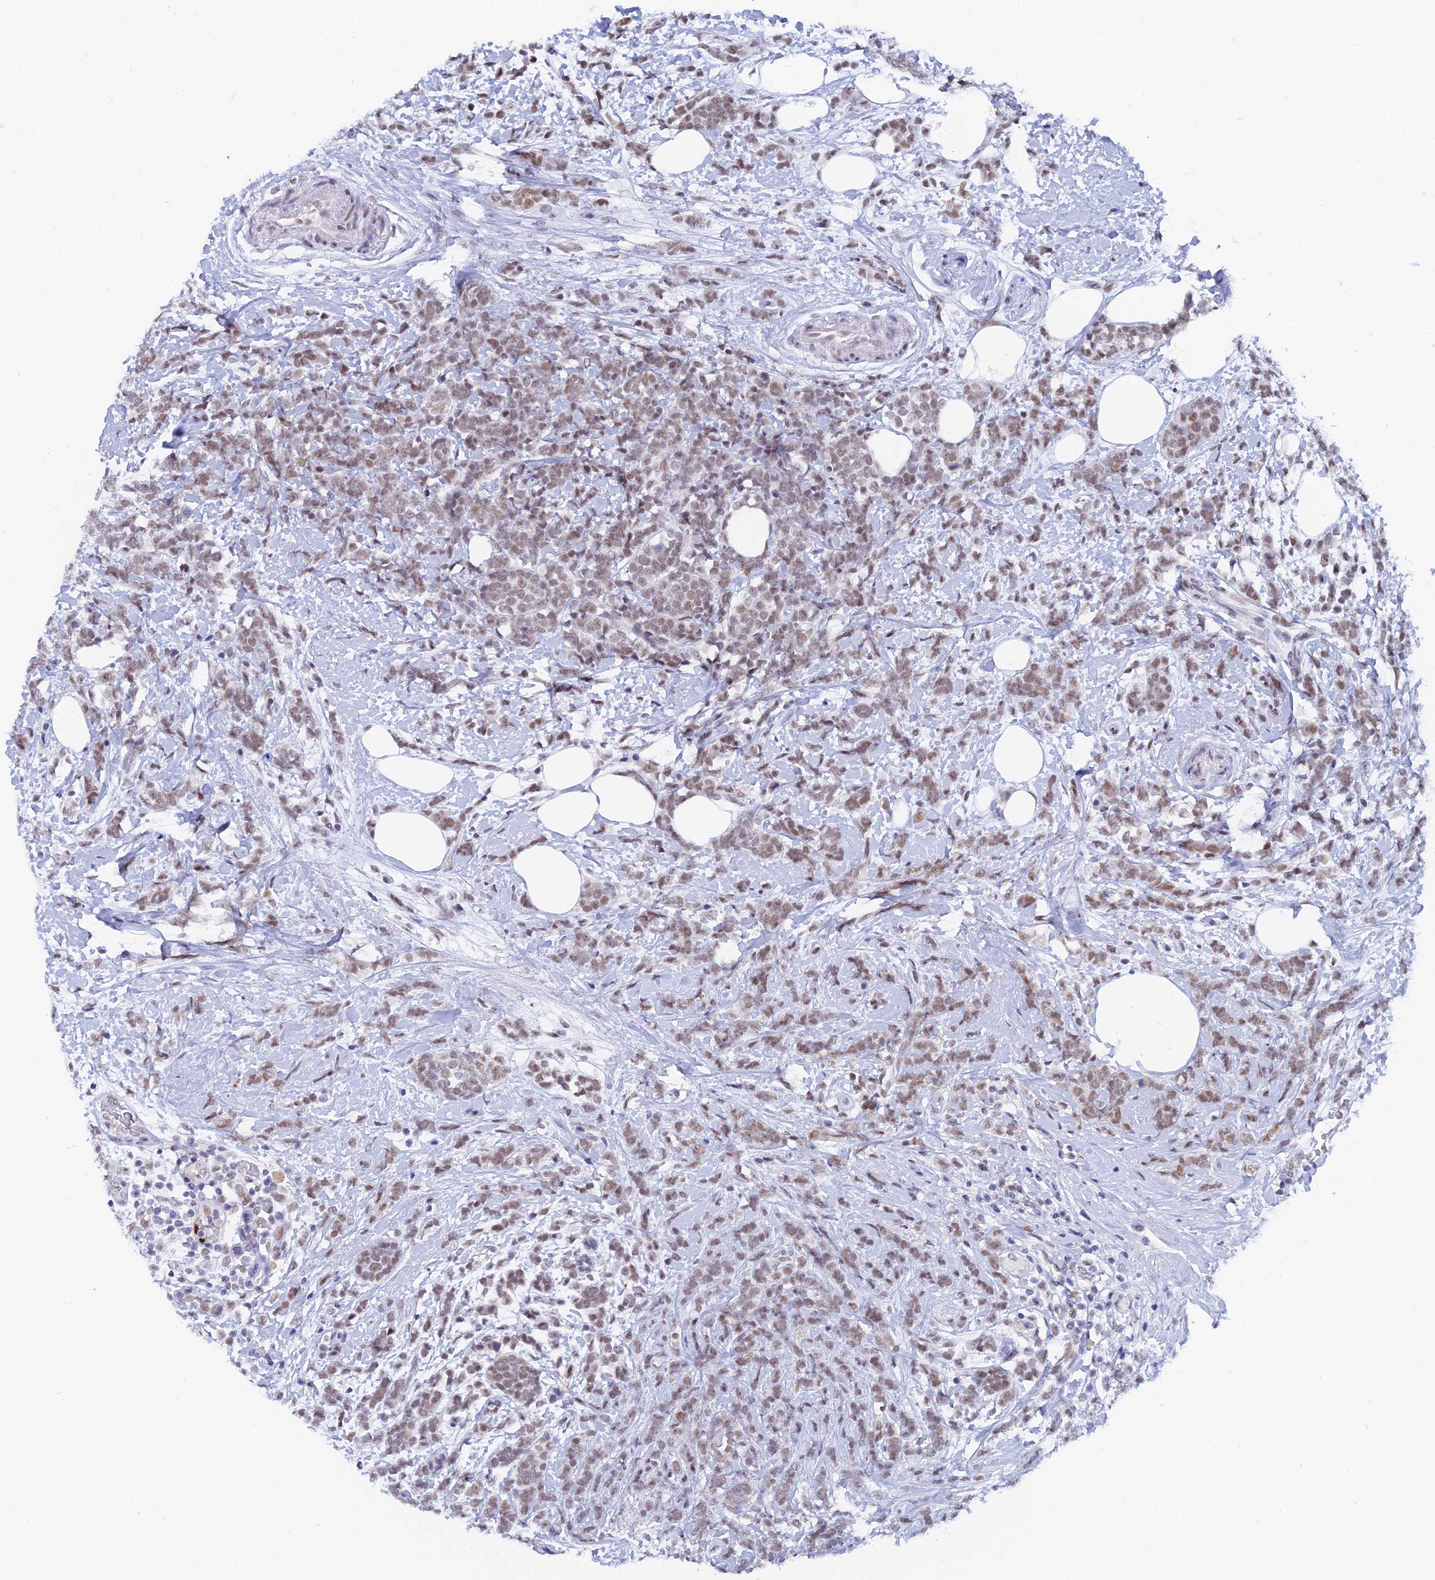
{"staining": {"intensity": "weak", "quantity": ">75%", "location": "nuclear"}, "tissue": "breast cancer", "cell_type": "Tumor cells", "image_type": "cancer", "snomed": [{"axis": "morphology", "description": "Lobular carcinoma"}, {"axis": "topography", "description": "Breast"}], "caption": "Immunohistochemistry (DAB) staining of human breast cancer shows weak nuclear protein expression in about >75% of tumor cells. (Brightfield microscopy of DAB IHC at high magnification).", "gene": "DPY30", "patient": {"sex": "female", "age": 58}}